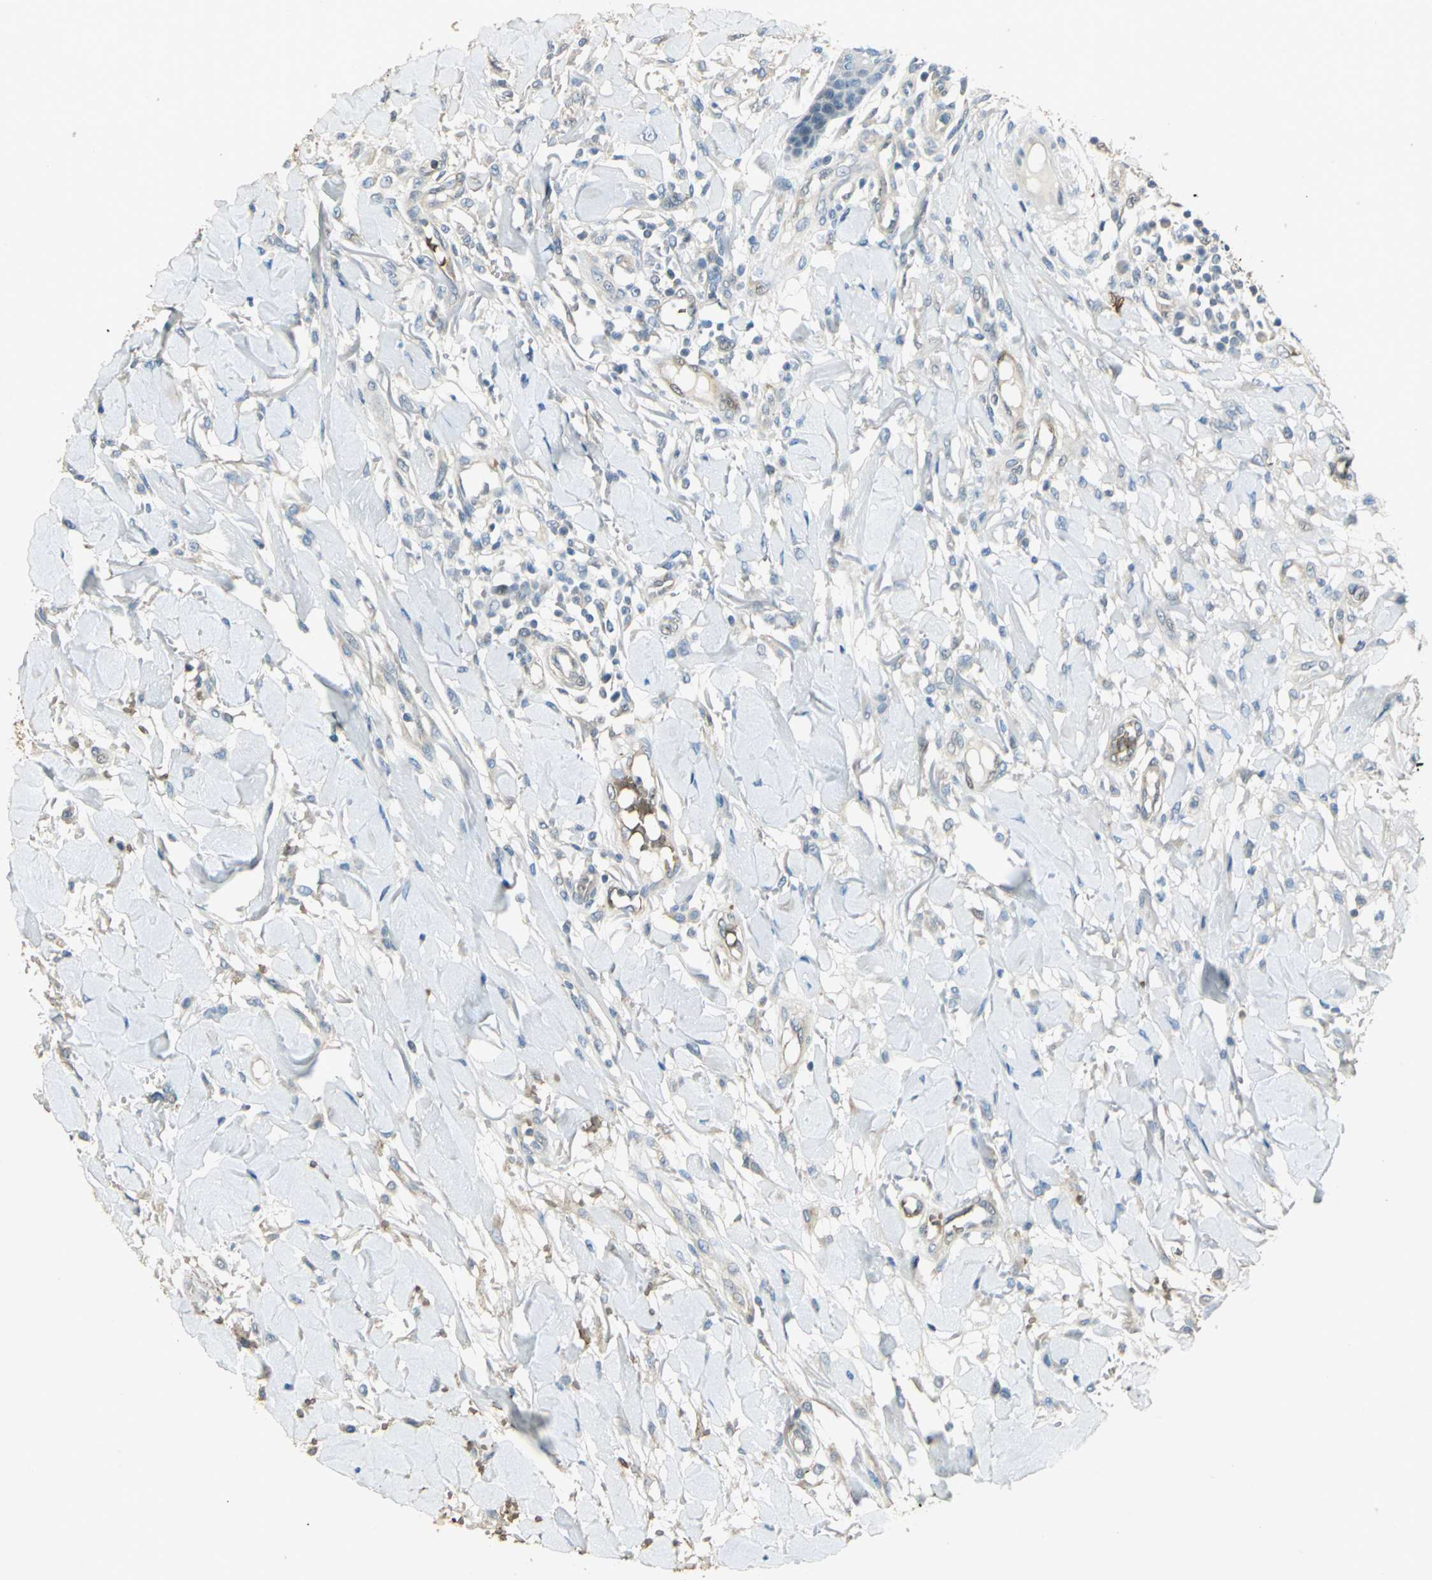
{"staining": {"intensity": "weak", "quantity": "<25%", "location": "cytoplasmic/membranous"}, "tissue": "skin cancer", "cell_type": "Tumor cells", "image_type": "cancer", "snomed": [{"axis": "morphology", "description": "Squamous cell carcinoma, NOS"}, {"axis": "topography", "description": "Skin"}], "caption": "Immunohistochemical staining of human squamous cell carcinoma (skin) exhibits no significant positivity in tumor cells. (DAB (3,3'-diaminobenzidine) immunohistochemistry (IHC), high magnification).", "gene": "DDAH1", "patient": {"sex": "female", "age": 78}}